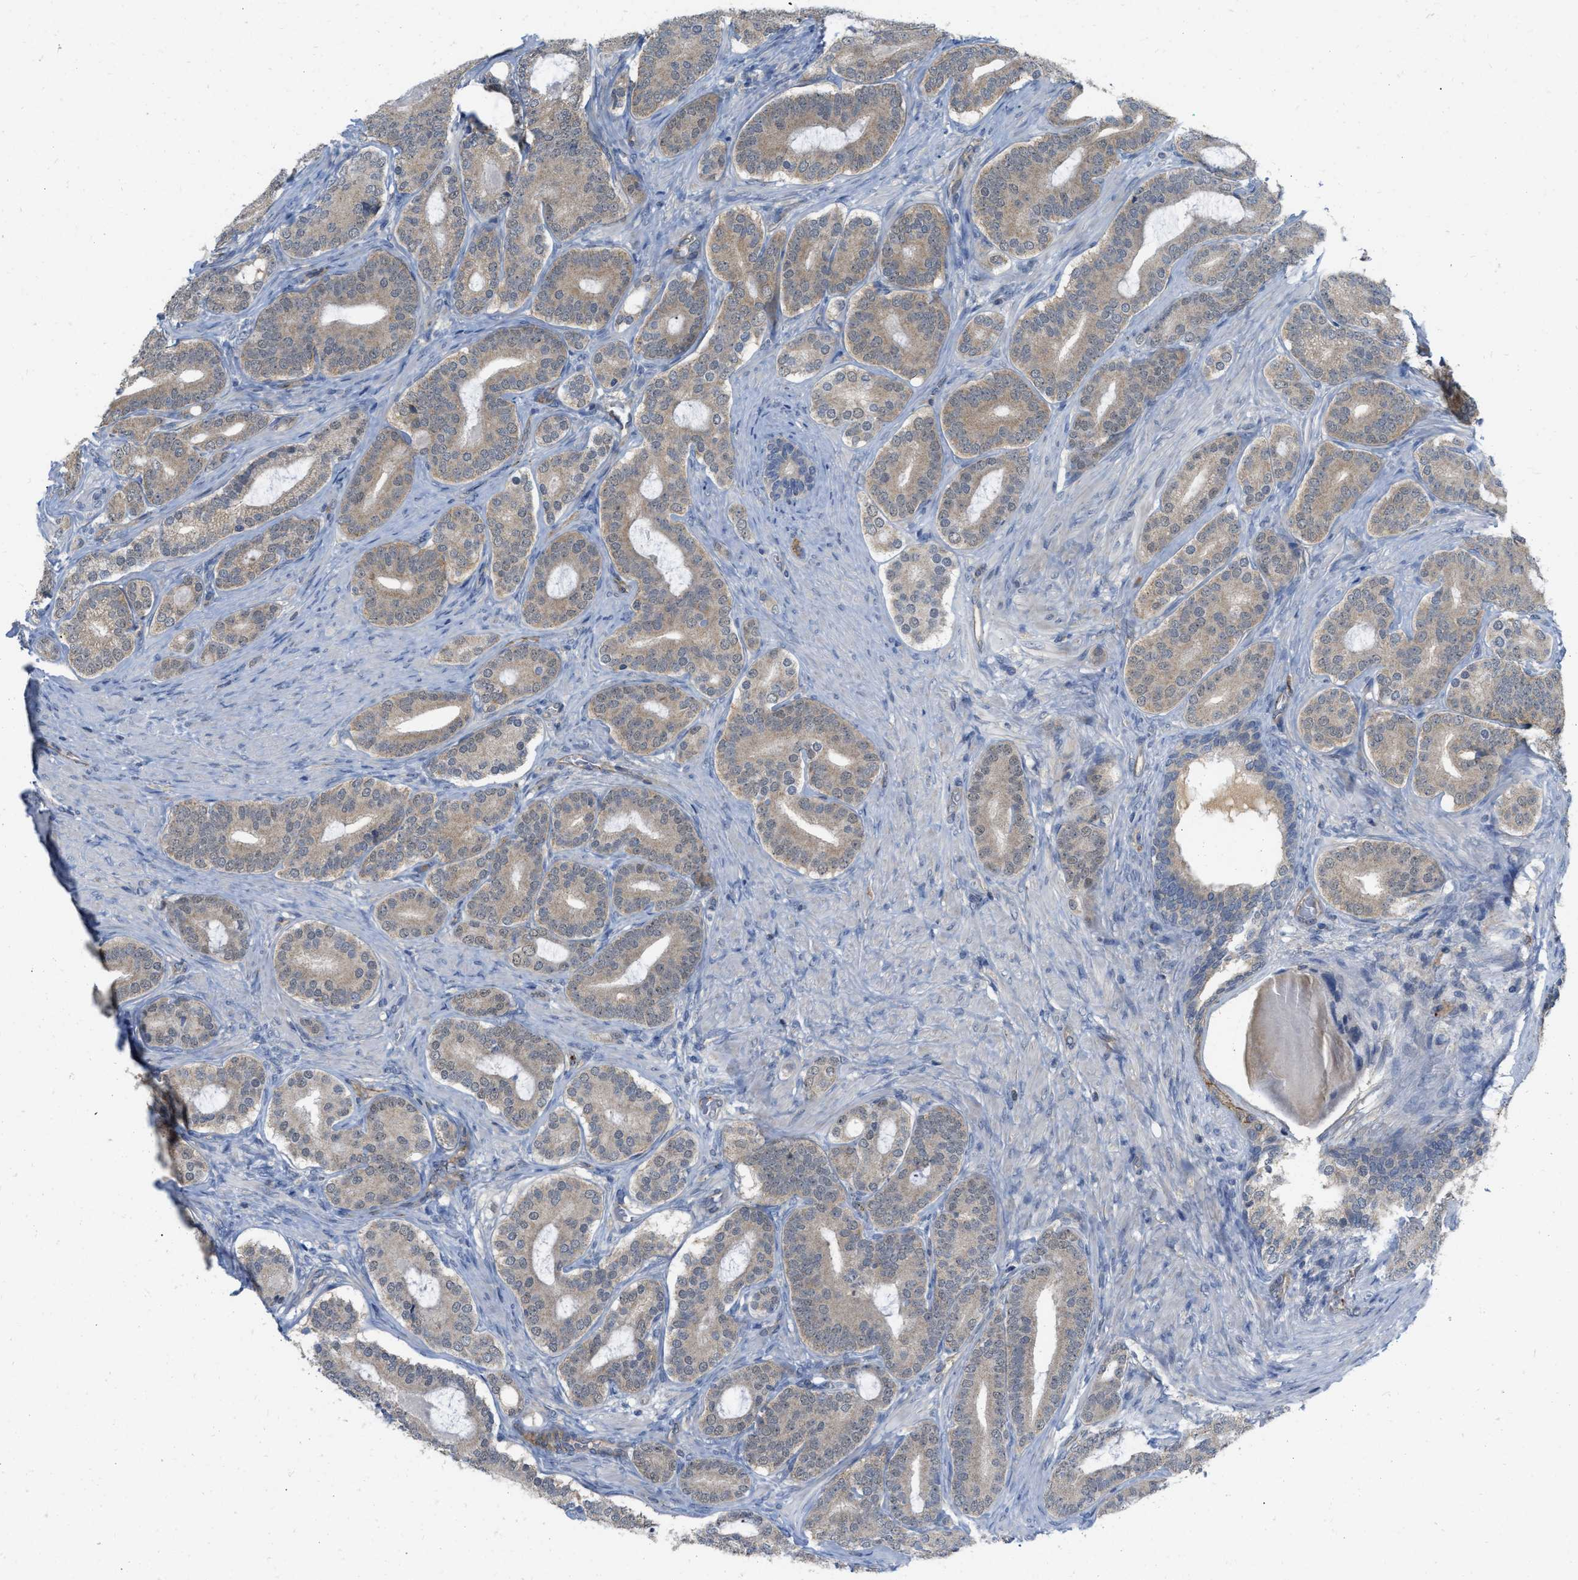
{"staining": {"intensity": "weak", "quantity": "<25%", "location": "cytoplasmic/membranous"}, "tissue": "prostate cancer", "cell_type": "Tumor cells", "image_type": "cancer", "snomed": [{"axis": "morphology", "description": "Adenocarcinoma, High grade"}, {"axis": "topography", "description": "Prostate"}], "caption": "Prostate cancer (adenocarcinoma (high-grade)) was stained to show a protein in brown. There is no significant expression in tumor cells.", "gene": "NAPEPLD", "patient": {"sex": "male", "age": 60}}